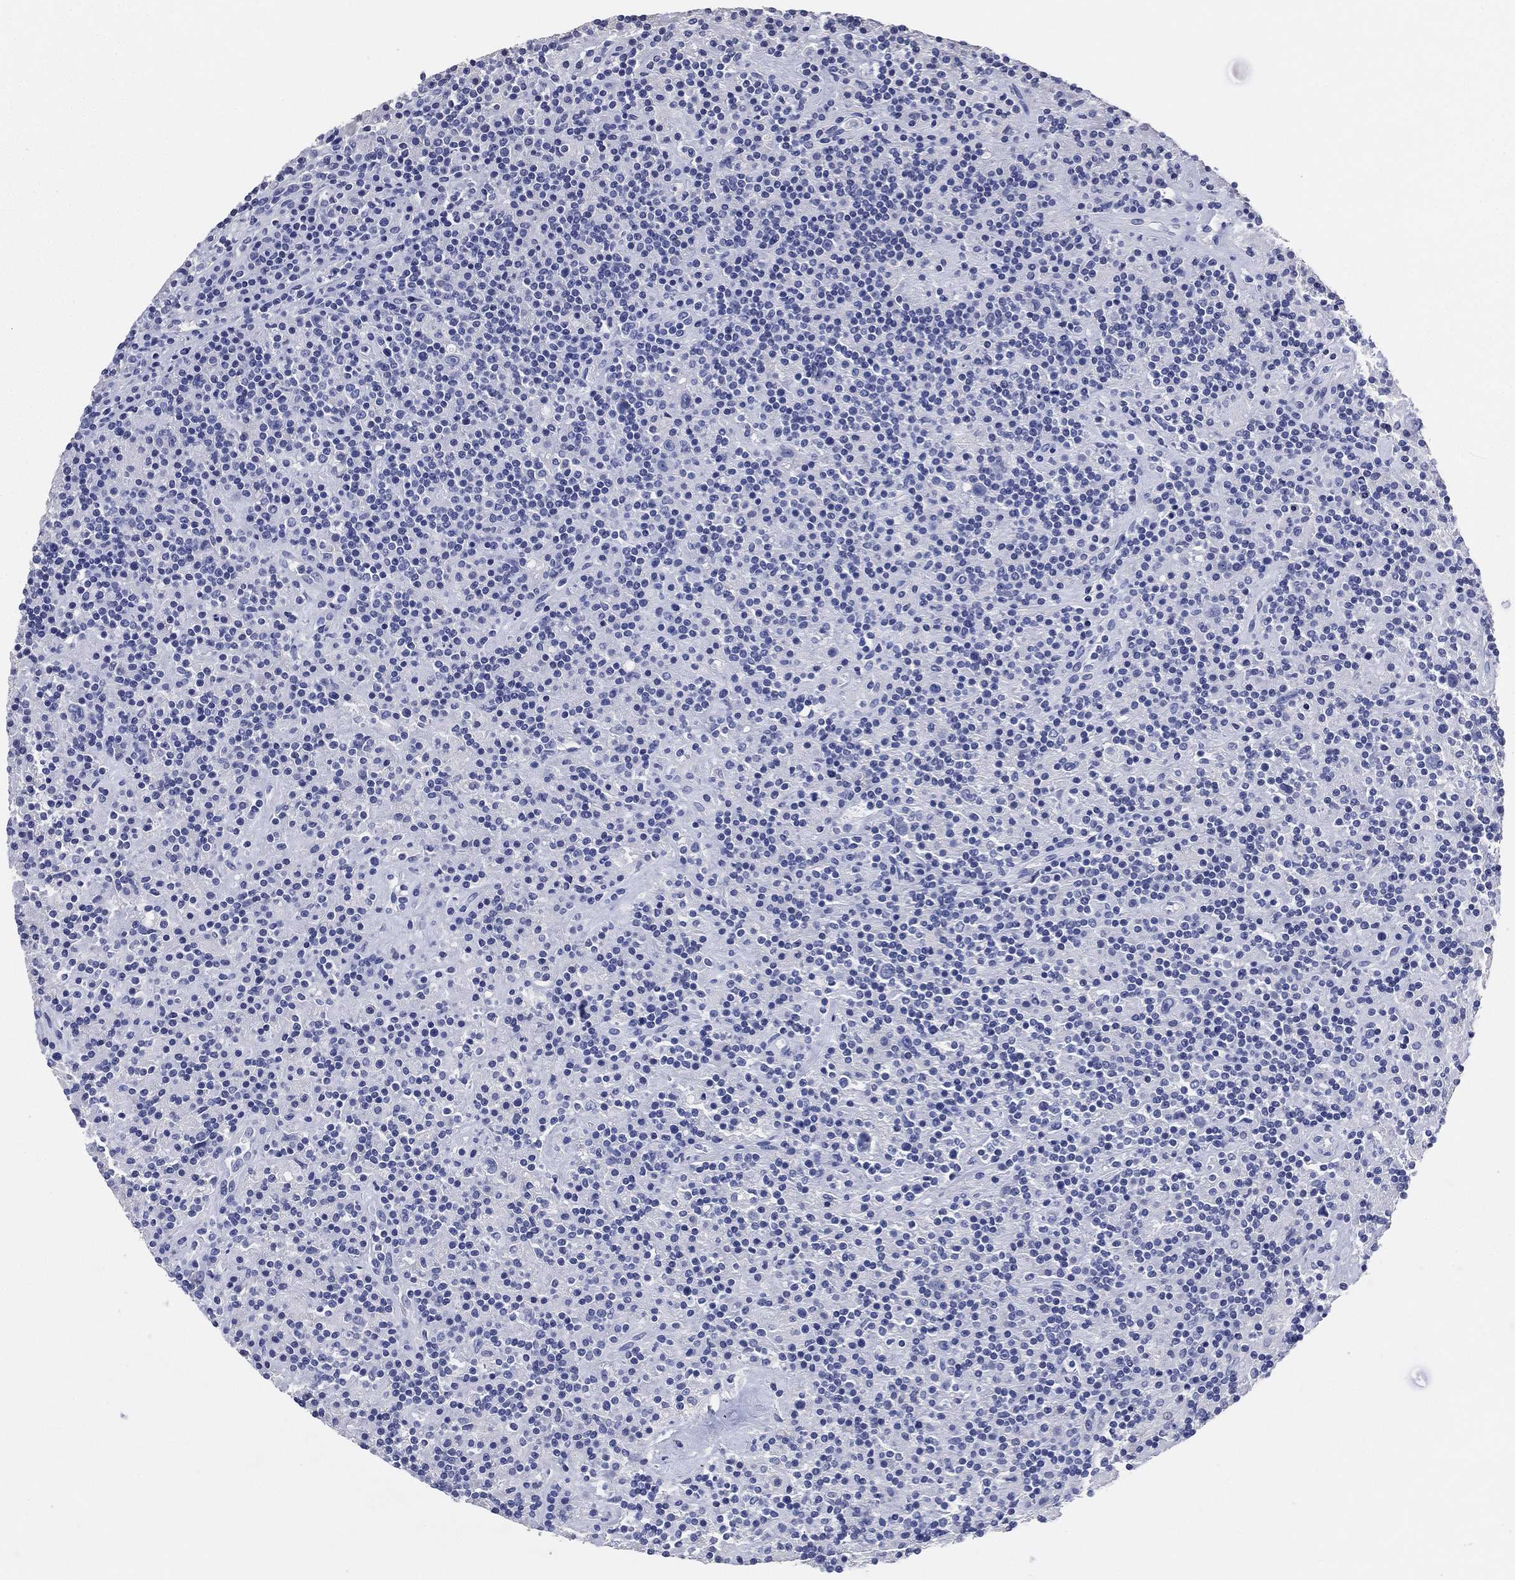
{"staining": {"intensity": "negative", "quantity": "none", "location": "none"}, "tissue": "lymphoma", "cell_type": "Tumor cells", "image_type": "cancer", "snomed": [{"axis": "morphology", "description": "Hodgkin's disease, NOS"}, {"axis": "topography", "description": "Lymph node"}], "caption": "Lymphoma stained for a protein using IHC exhibits no positivity tumor cells.", "gene": "IYD", "patient": {"sex": "male", "age": 70}}